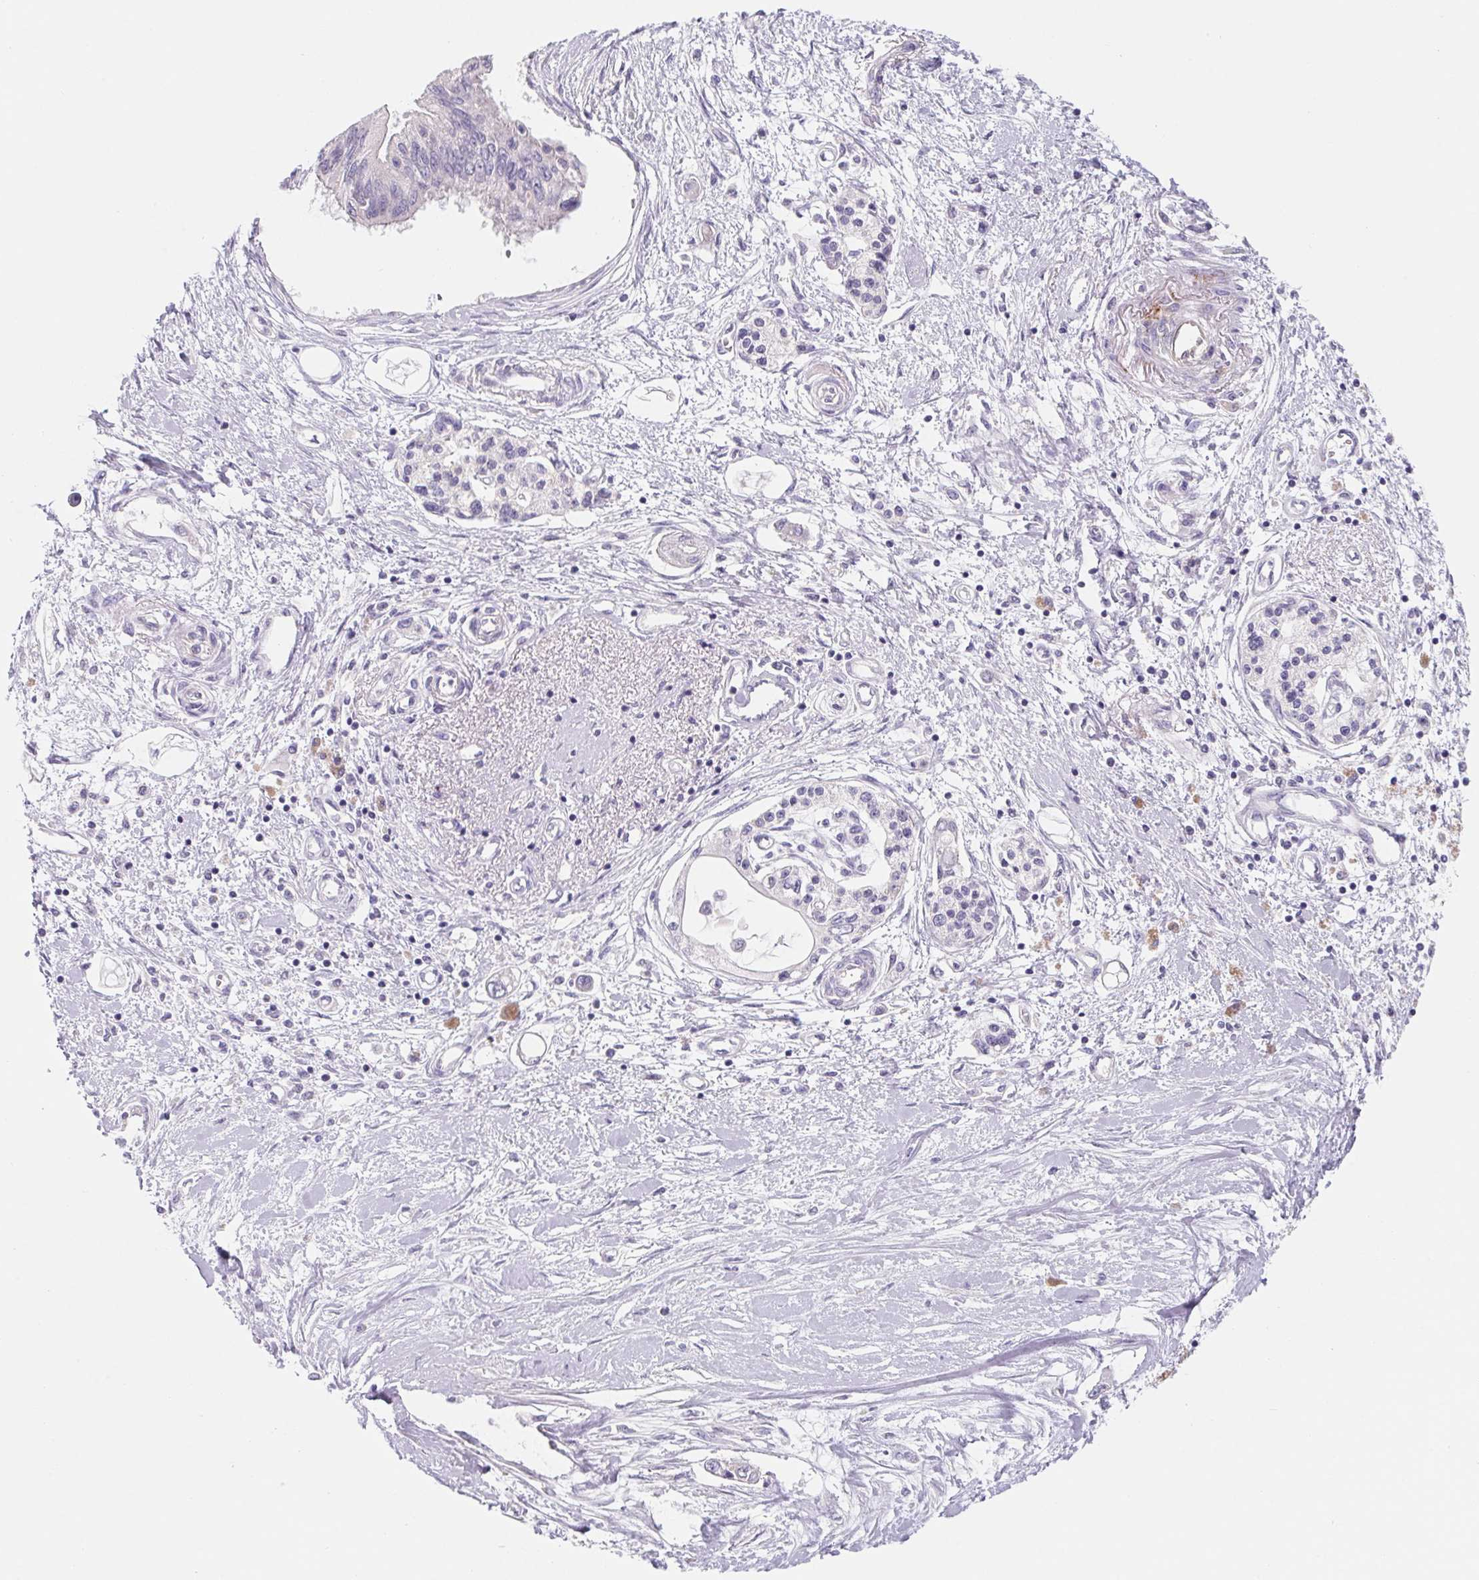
{"staining": {"intensity": "negative", "quantity": "none", "location": "none"}, "tissue": "pancreatic cancer", "cell_type": "Tumor cells", "image_type": "cancer", "snomed": [{"axis": "morphology", "description": "Adenocarcinoma, NOS"}, {"axis": "topography", "description": "Pancreas"}], "caption": "Pancreatic cancer (adenocarcinoma) was stained to show a protein in brown. There is no significant expression in tumor cells. (DAB IHC visualized using brightfield microscopy, high magnification).", "gene": "LPA", "patient": {"sex": "female", "age": 77}}